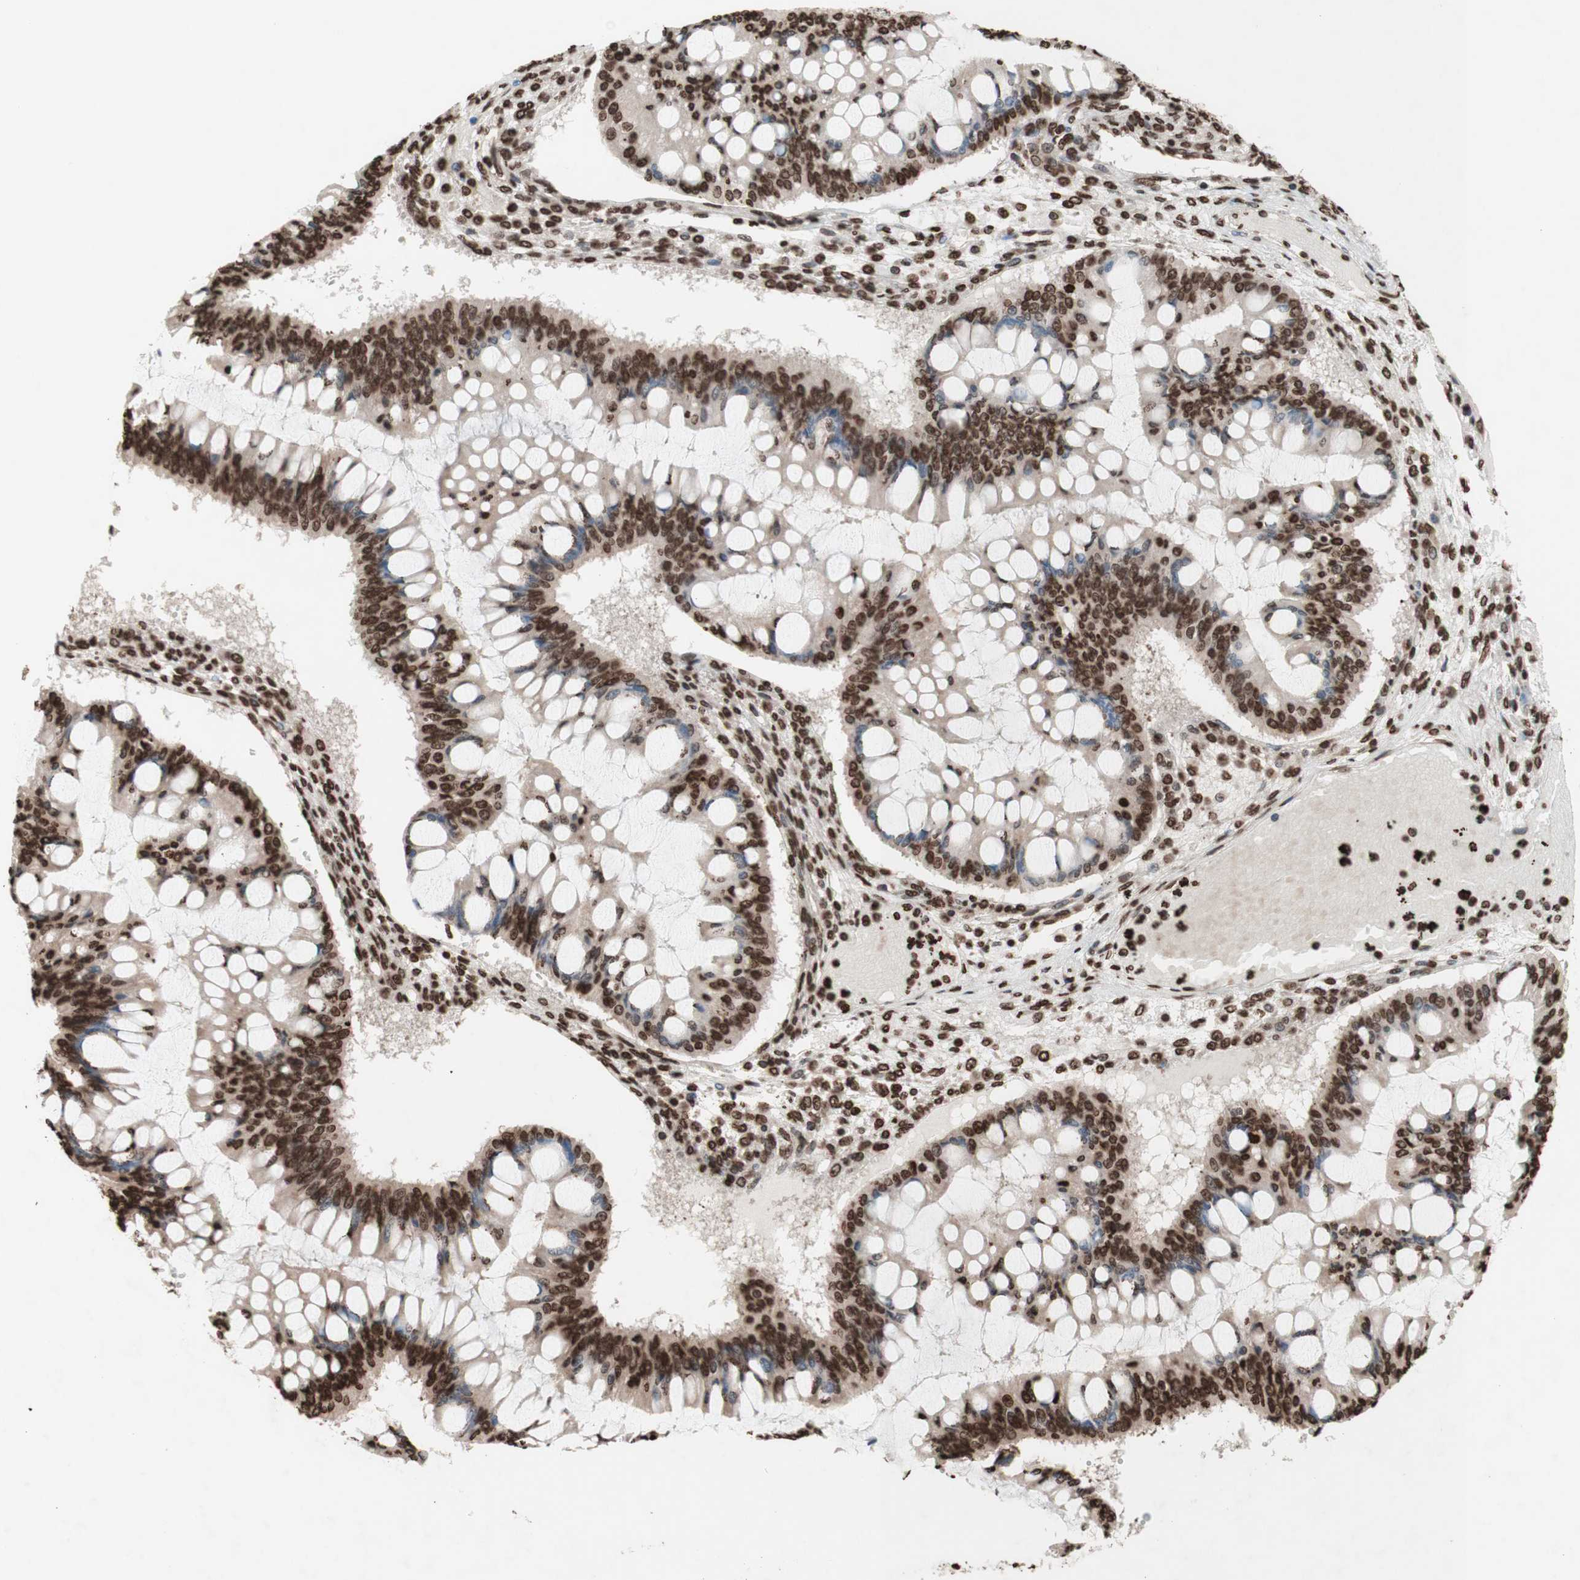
{"staining": {"intensity": "strong", "quantity": ">75%", "location": "nuclear"}, "tissue": "ovarian cancer", "cell_type": "Tumor cells", "image_type": "cancer", "snomed": [{"axis": "morphology", "description": "Cystadenocarcinoma, mucinous, NOS"}, {"axis": "topography", "description": "Ovary"}], "caption": "Immunohistochemical staining of human ovarian cancer demonstrates high levels of strong nuclear positivity in approximately >75% of tumor cells. (Stains: DAB (3,3'-diaminobenzidine) in brown, nuclei in blue, Microscopy: brightfield microscopy at high magnification).", "gene": "NCOA3", "patient": {"sex": "female", "age": 73}}